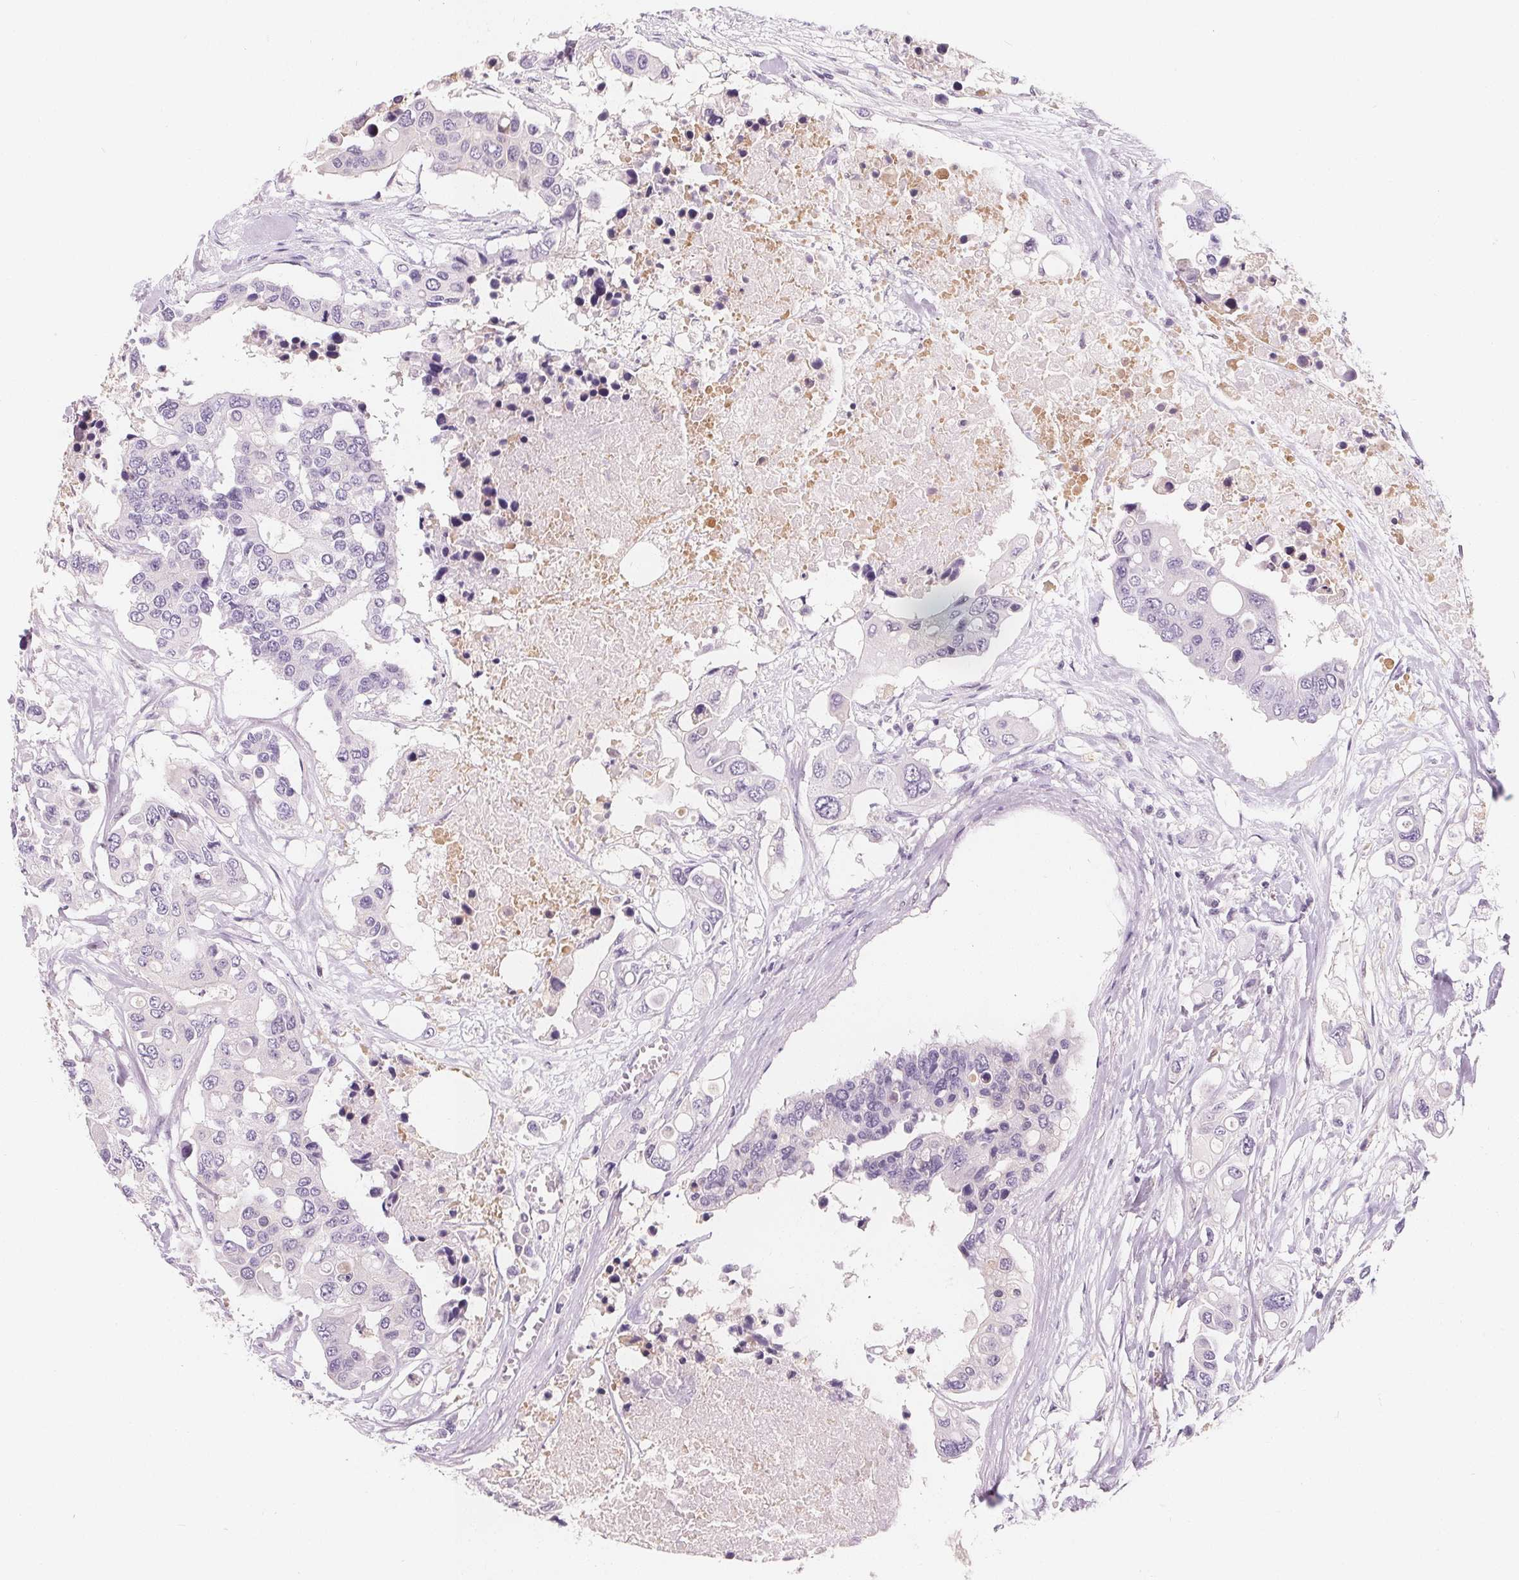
{"staining": {"intensity": "negative", "quantity": "none", "location": "none"}, "tissue": "colorectal cancer", "cell_type": "Tumor cells", "image_type": "cancer", "snomed": [{"axis": "morphology", "description": "Adenocarcinoma, NOS"}, {"axis": "topography", "description": "Colon"}], "caption": "Immunohistochemistry of human colorectal cancer (adenocarcinoma) displays no positivity in tumor cells.", "gene": "UGP2", "patient": {"sex": "male", "age": 77}}